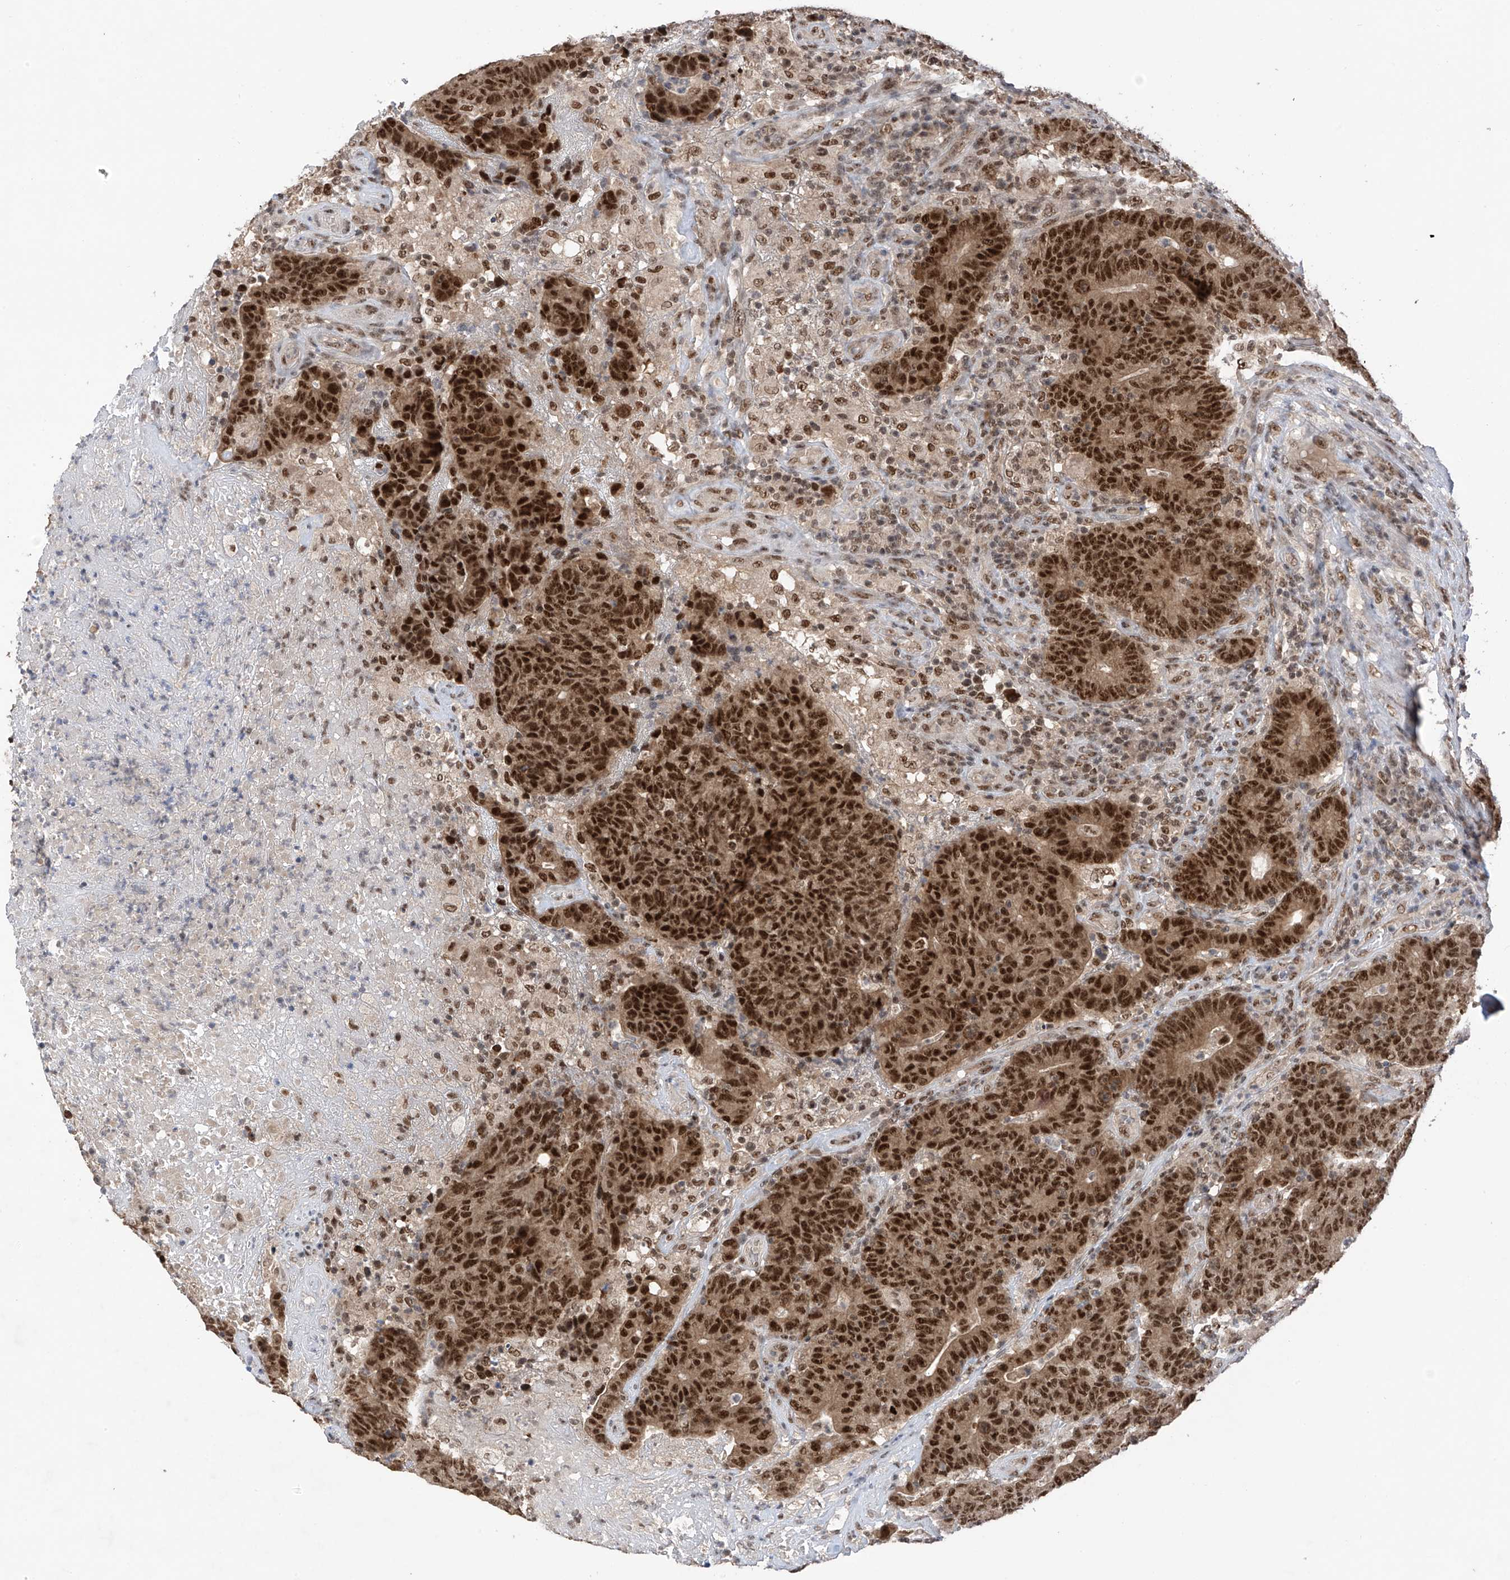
{"staining": {"intensity": "strong", "quantity": ">75%", "location": "nuclear"}, "tissue": "colorectal cancer", "cell_type": "Tumor cells", "image_type": "cancer", "snomed": [{"axis": "morphology", "description": "Normal tissue, NOS"}, {"axis": "morphology", "description": "Adenocarcinoma, NOS"}, {"axis": "topography", "description": "Colon"}], "caption": "Colorectal cancer stained for a protein (brown) shows strong nuclear positive positivity in about >75% of tumor cells.", "gene": "RPAIN", "patient": {"sex": "female", "age": 75}}